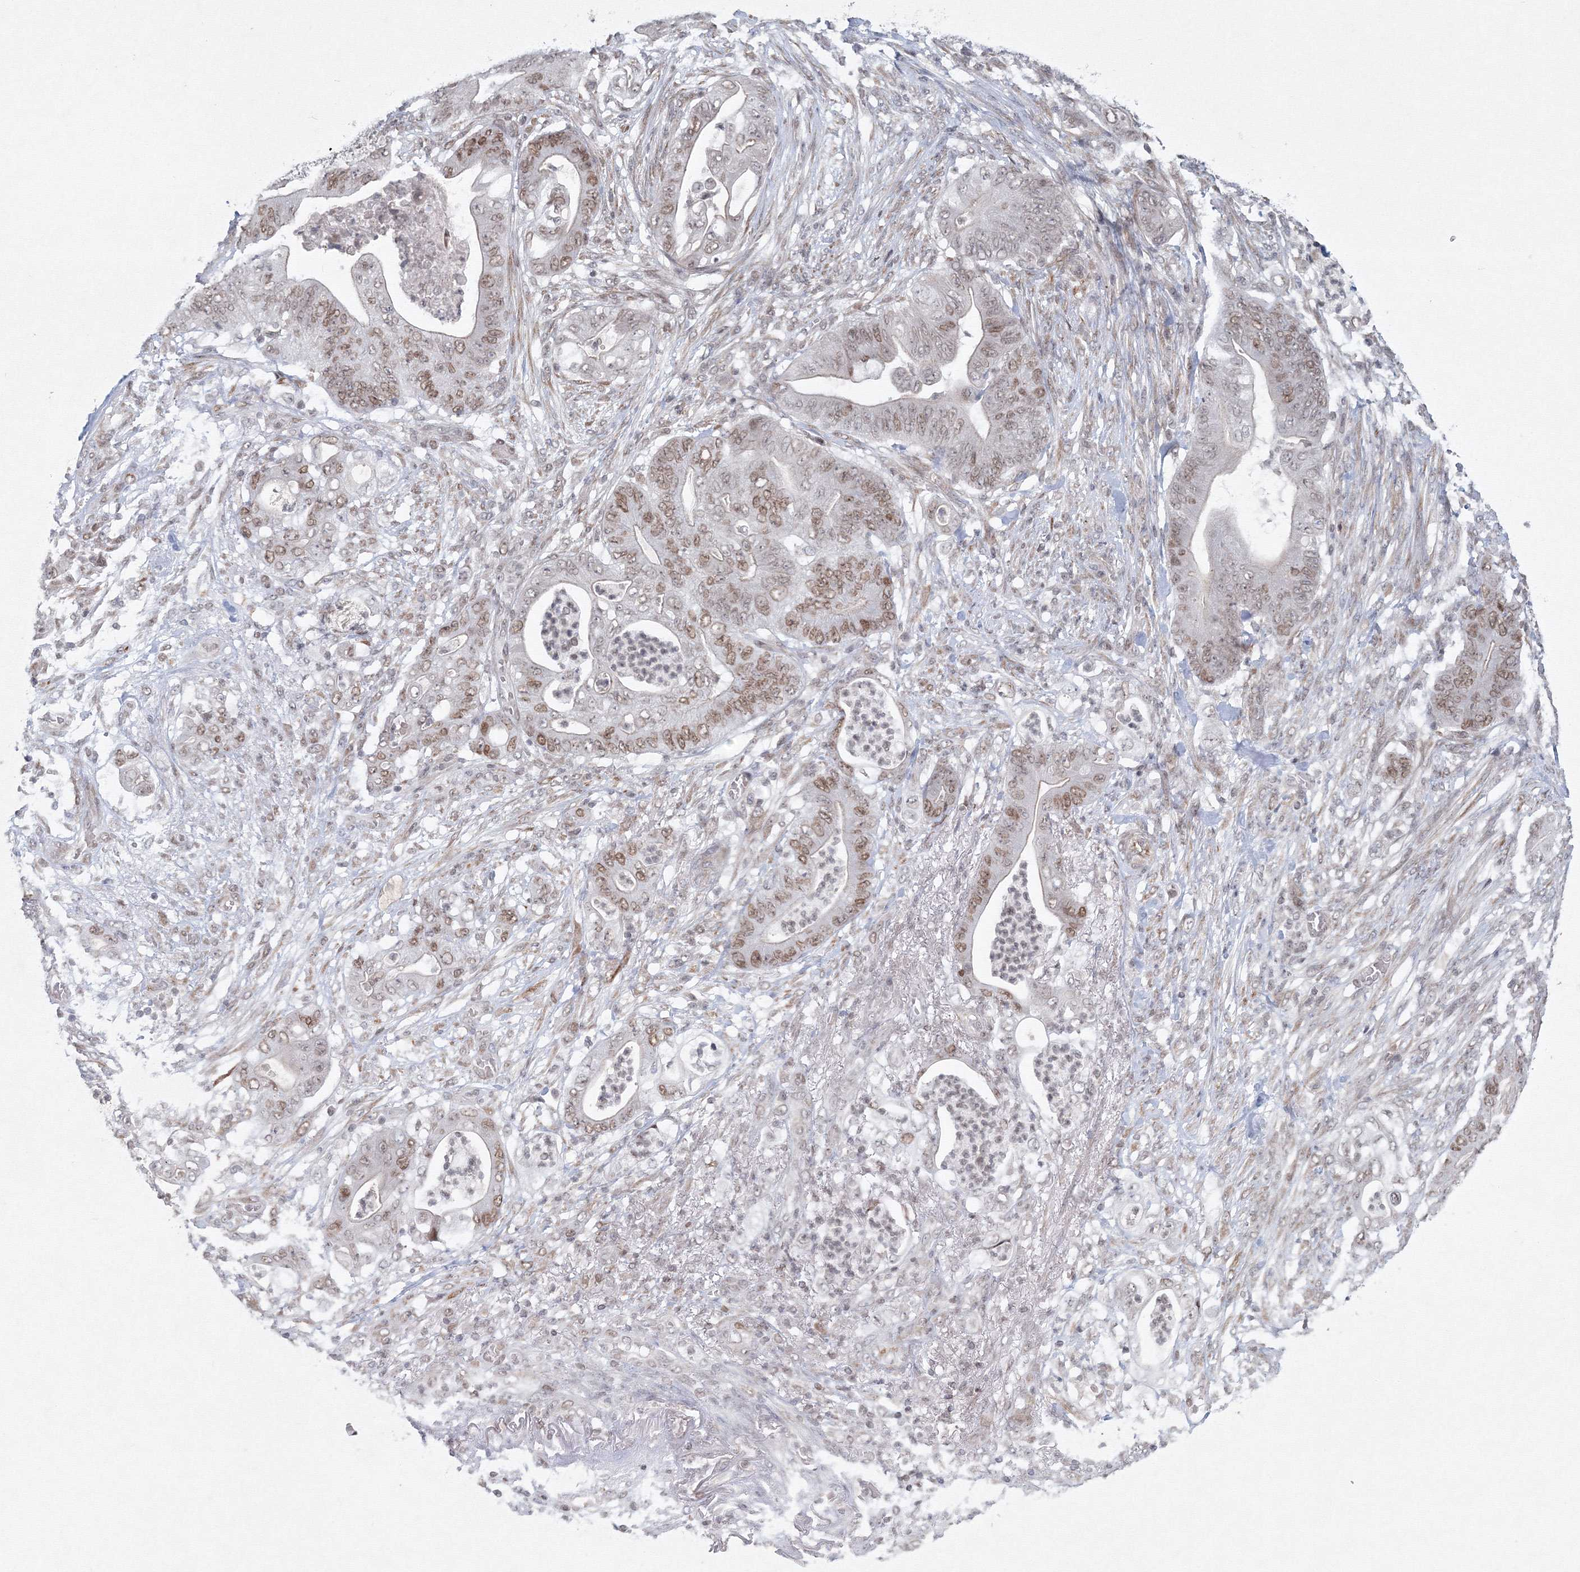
{"staining": {"intensity": "moderate", "quantity": ">75%", "location": "nuclear"}, "tissue": "stomach cancer", "cell_type": "Tumor cells", "image_type": "cancer", "snomed": [{"axis": "morphology", "description": "Adenocarcinoma, NOS"}, {"axis": "topography", "description": "Stomach"}], "caption": "Immunohistochemical staining of stomach adenocarcinoma exhibits medium levels of moderate nuclear protein staining in about >75% of tumor cells.", "gene": "KIF4A", "patient": {"sex": "female", "age": 73}}